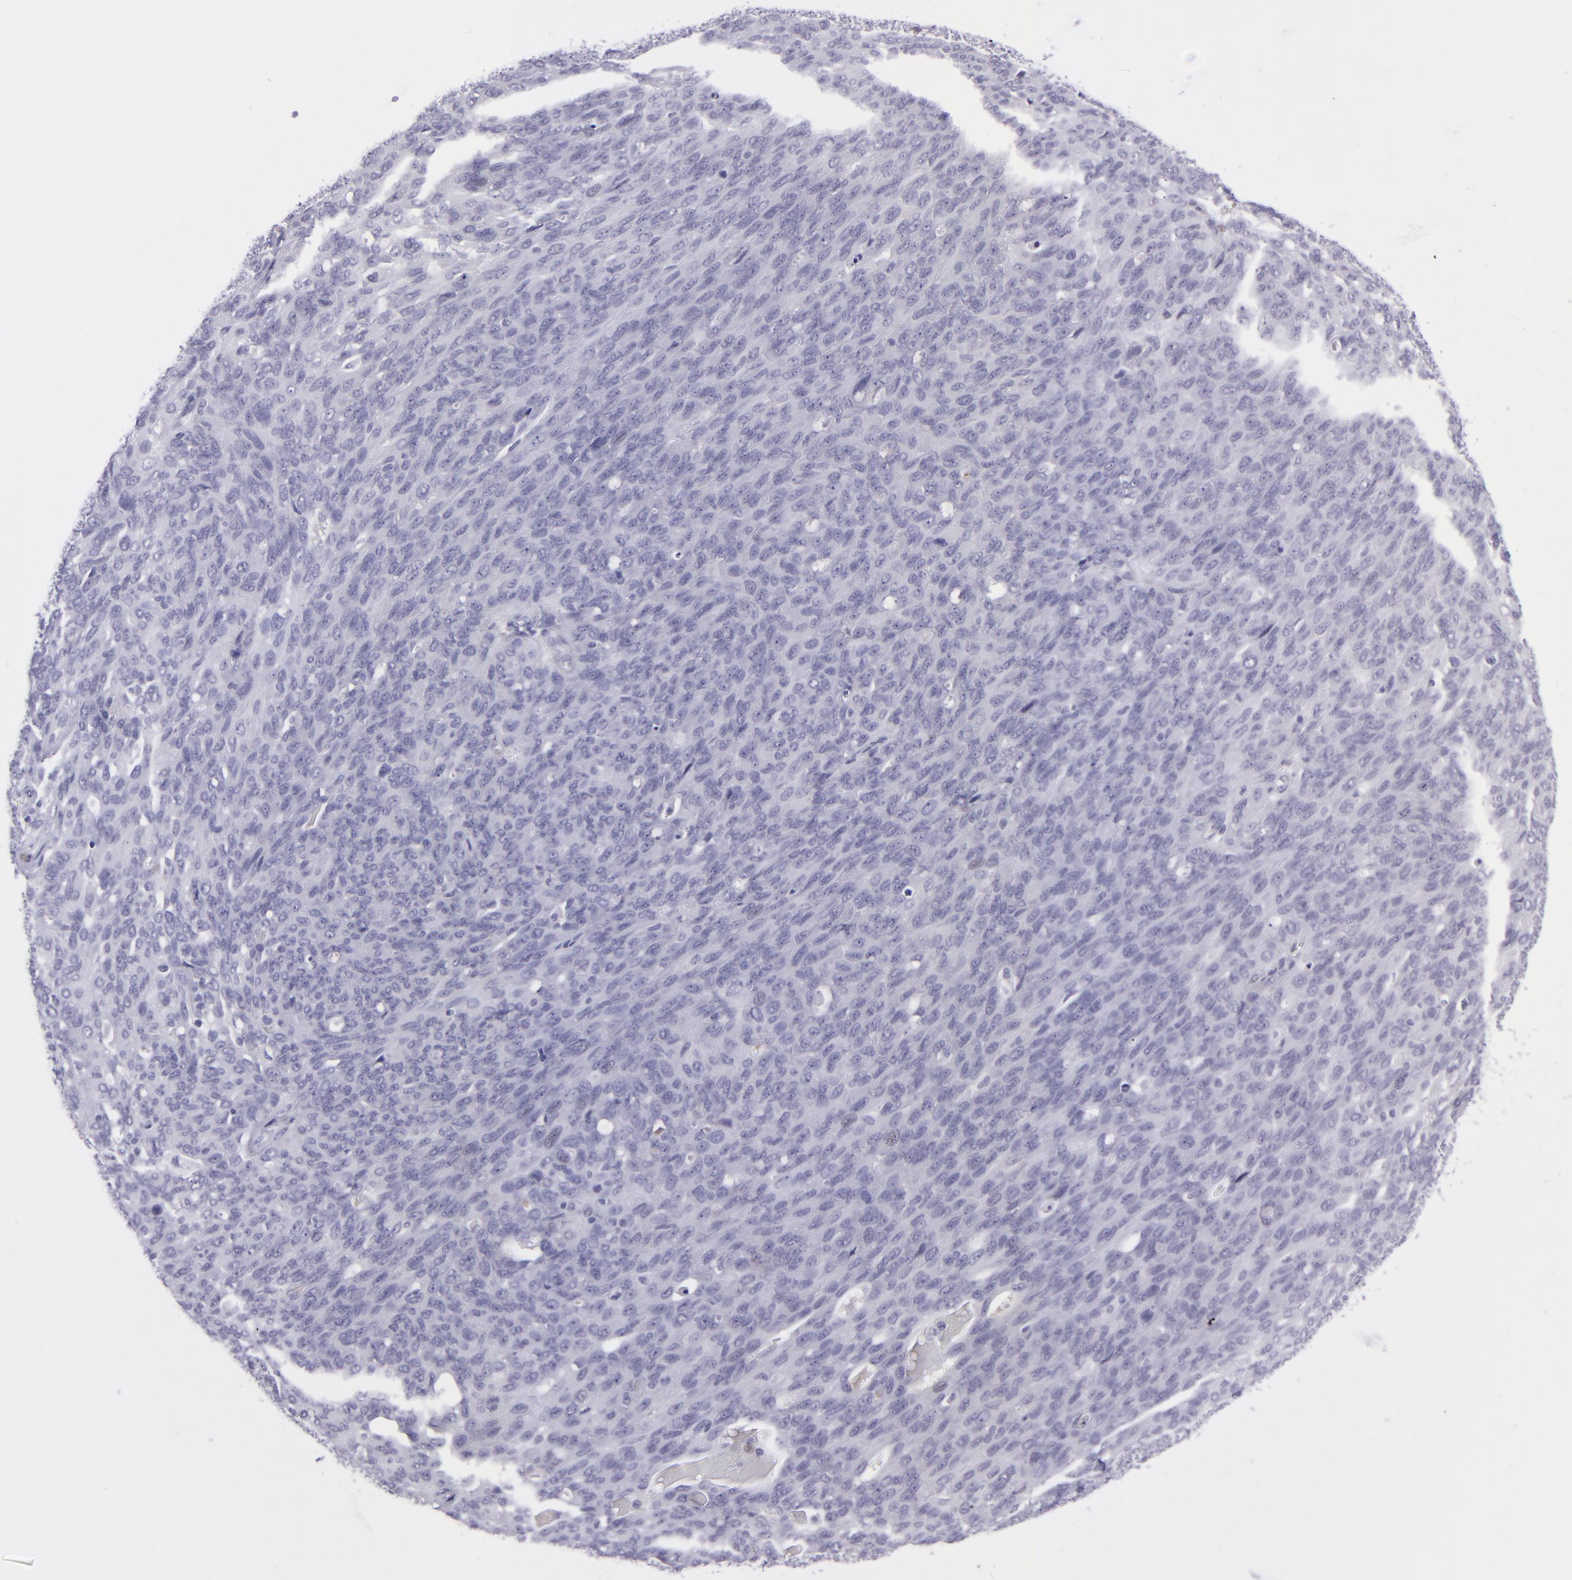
{"staining": {"intensity": "negative", "quantity": "none", "location": "none"}, "tissue": "ovarian cancer", "cell_type": "Tumor cells", "image_type": "cancer", "snomed": [{"axis": "morphology", "description": "Carcinoma, endometroid"}, {"axis": "topography", "description": "Ovary"}], "caption": "High magnification brightfield microscopy of endometroid carcinoma (ovarian) stained with DAB (3,3'-diaminobenzidine) (brown) and counterstained with hematoxylin (blue): tumor cells show no significant staining. The staining was performed using DAB to visualize the protein expression in brown, while the nuclei were stained in blue with hematoxylin (Magnification: 20x).", "gene": "POU2F2", "patient": {"sex": "female", "age": 60}}